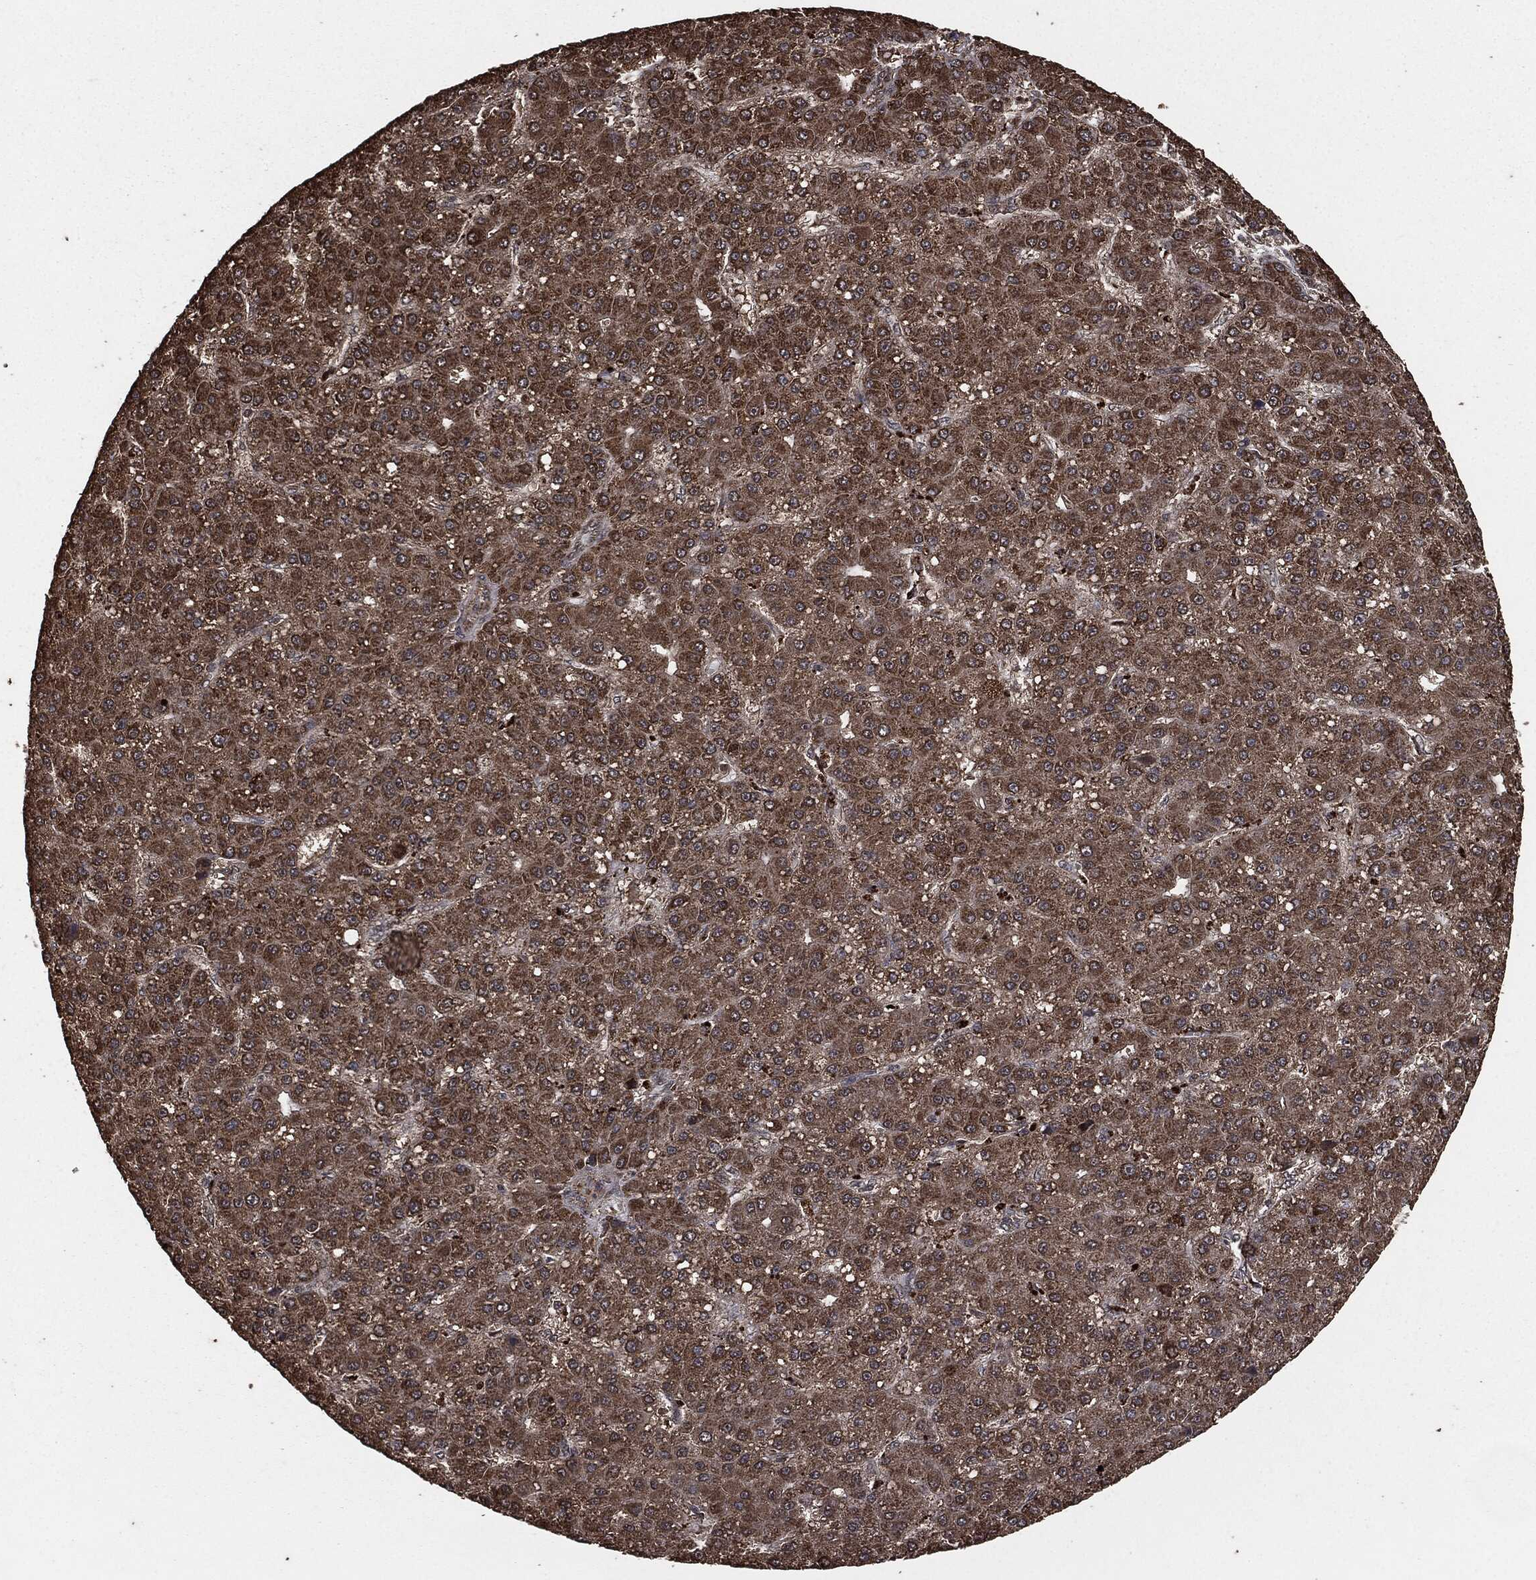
{"staining": {"intensity": "moderate", "quantity": "25%-75%", "location": "cytoplasmic/membranous"}, "tissue": "liver cancer", "cell_type": "Tumor cells", "image_type": "cancer", "snomed": [{"axis": "morphology", "description": "Carcinoma, Hepatocellular, NOS"}, {"axis": "topography", "description": "Liver"}], "caption": "A micrograph showing moderate cytoplasmic/membranous expression in approximately 25%-75% of tumor cells in liver cancer, as visualized by brown immunohistochemical staining.", "gene": "EGFR", "patient": {"sex": "male", "age": 67}}